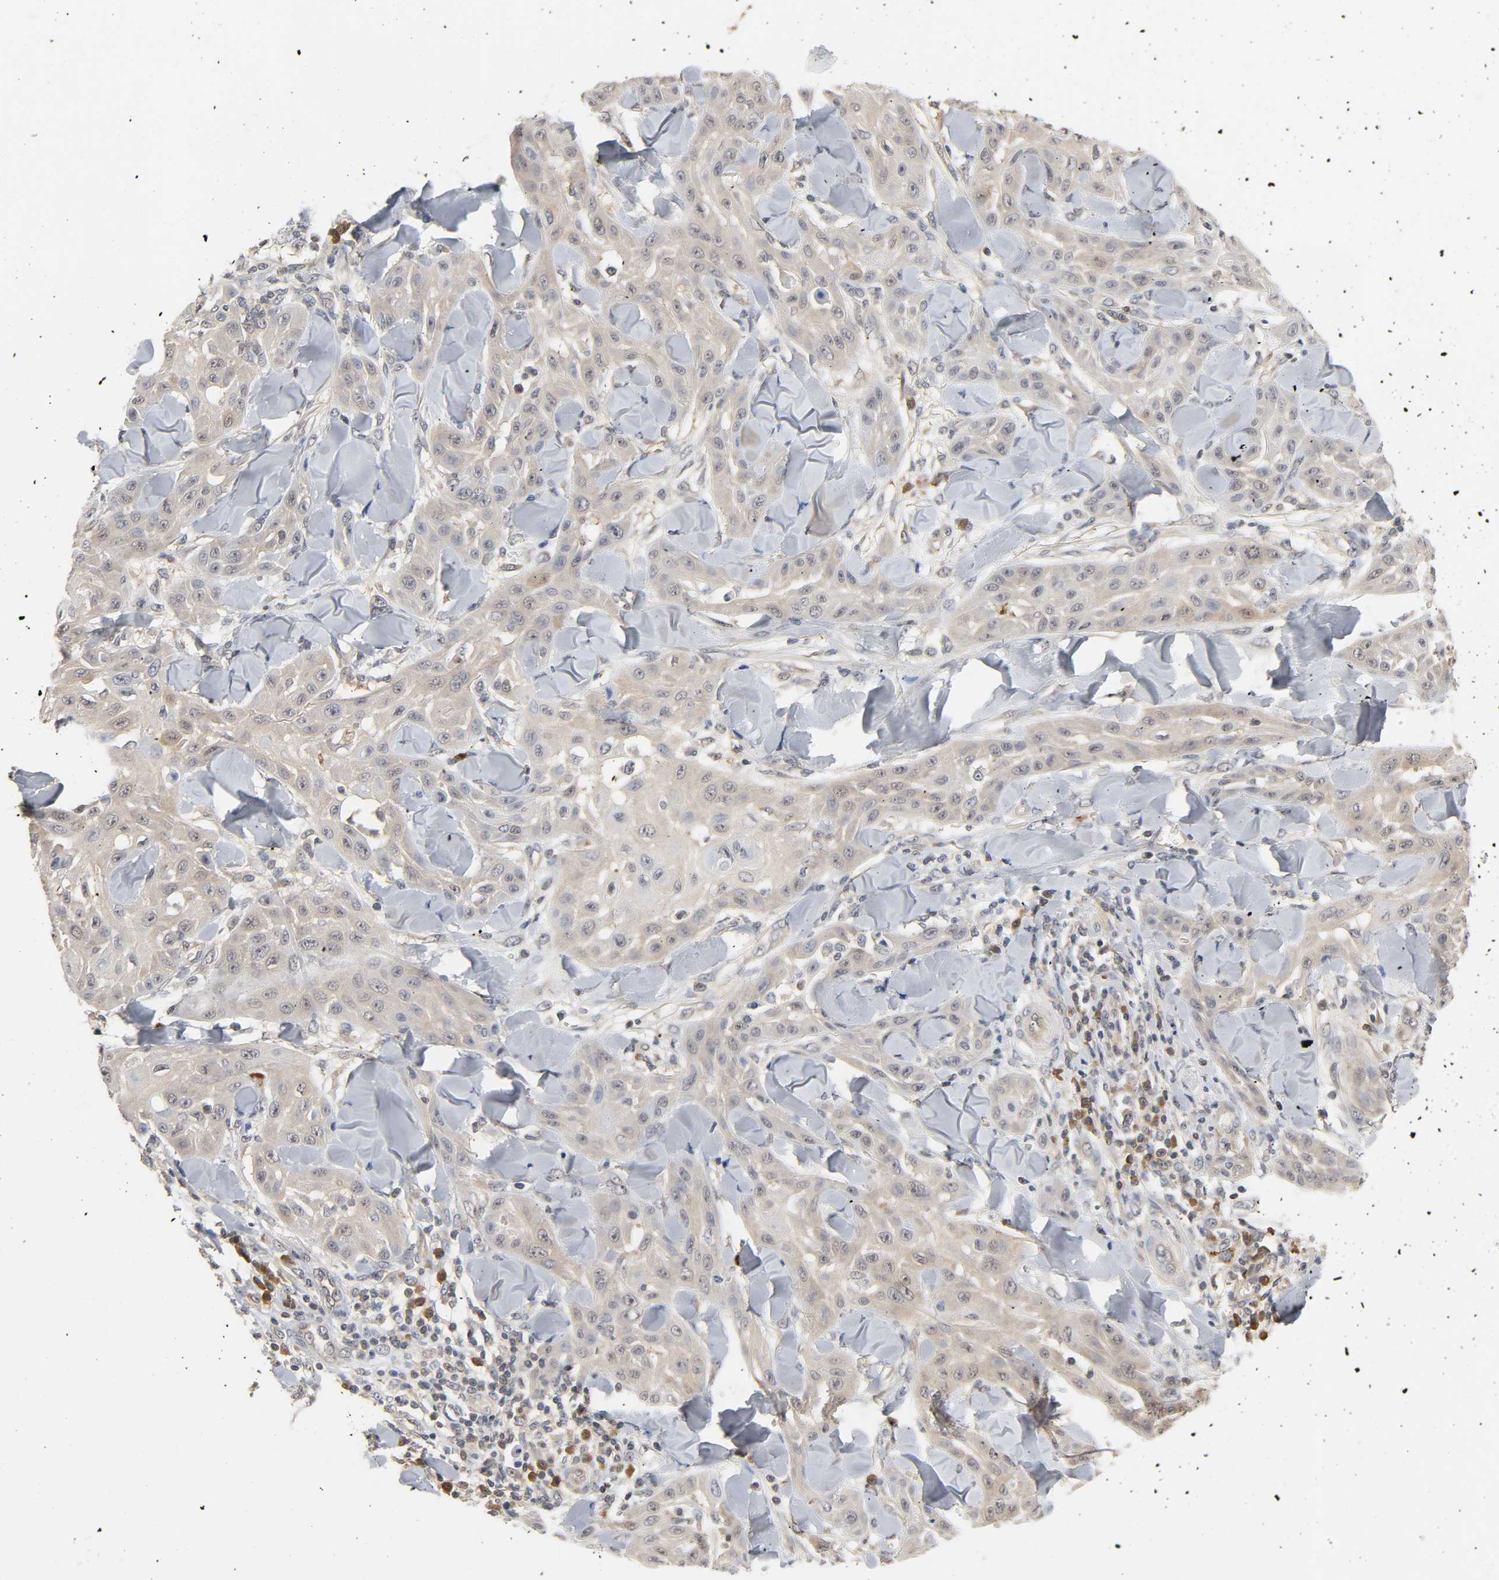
{"staining": {"intensity": "weak", "quantity": ">75%", "location": "cytoplasmic/membranous"}, "tissue": "skin cancer", "cell_type": "Tumor cells", "image_type": "cancer", "snomed": [{"axis": "morphology", "description": "Squamous cell carcinoma, NOS"}, {"axis": "topography", "description": "Skin"}], "caption": "A micrograph showing weak cytoplasmic/membranous staining in approximately >75% of tumor cells in squamous cell carcinoma (skin), as visualized by brown immunohistochemical staining.", "gene": "MIF", "patient": {"sex": "male", "age": 24}}